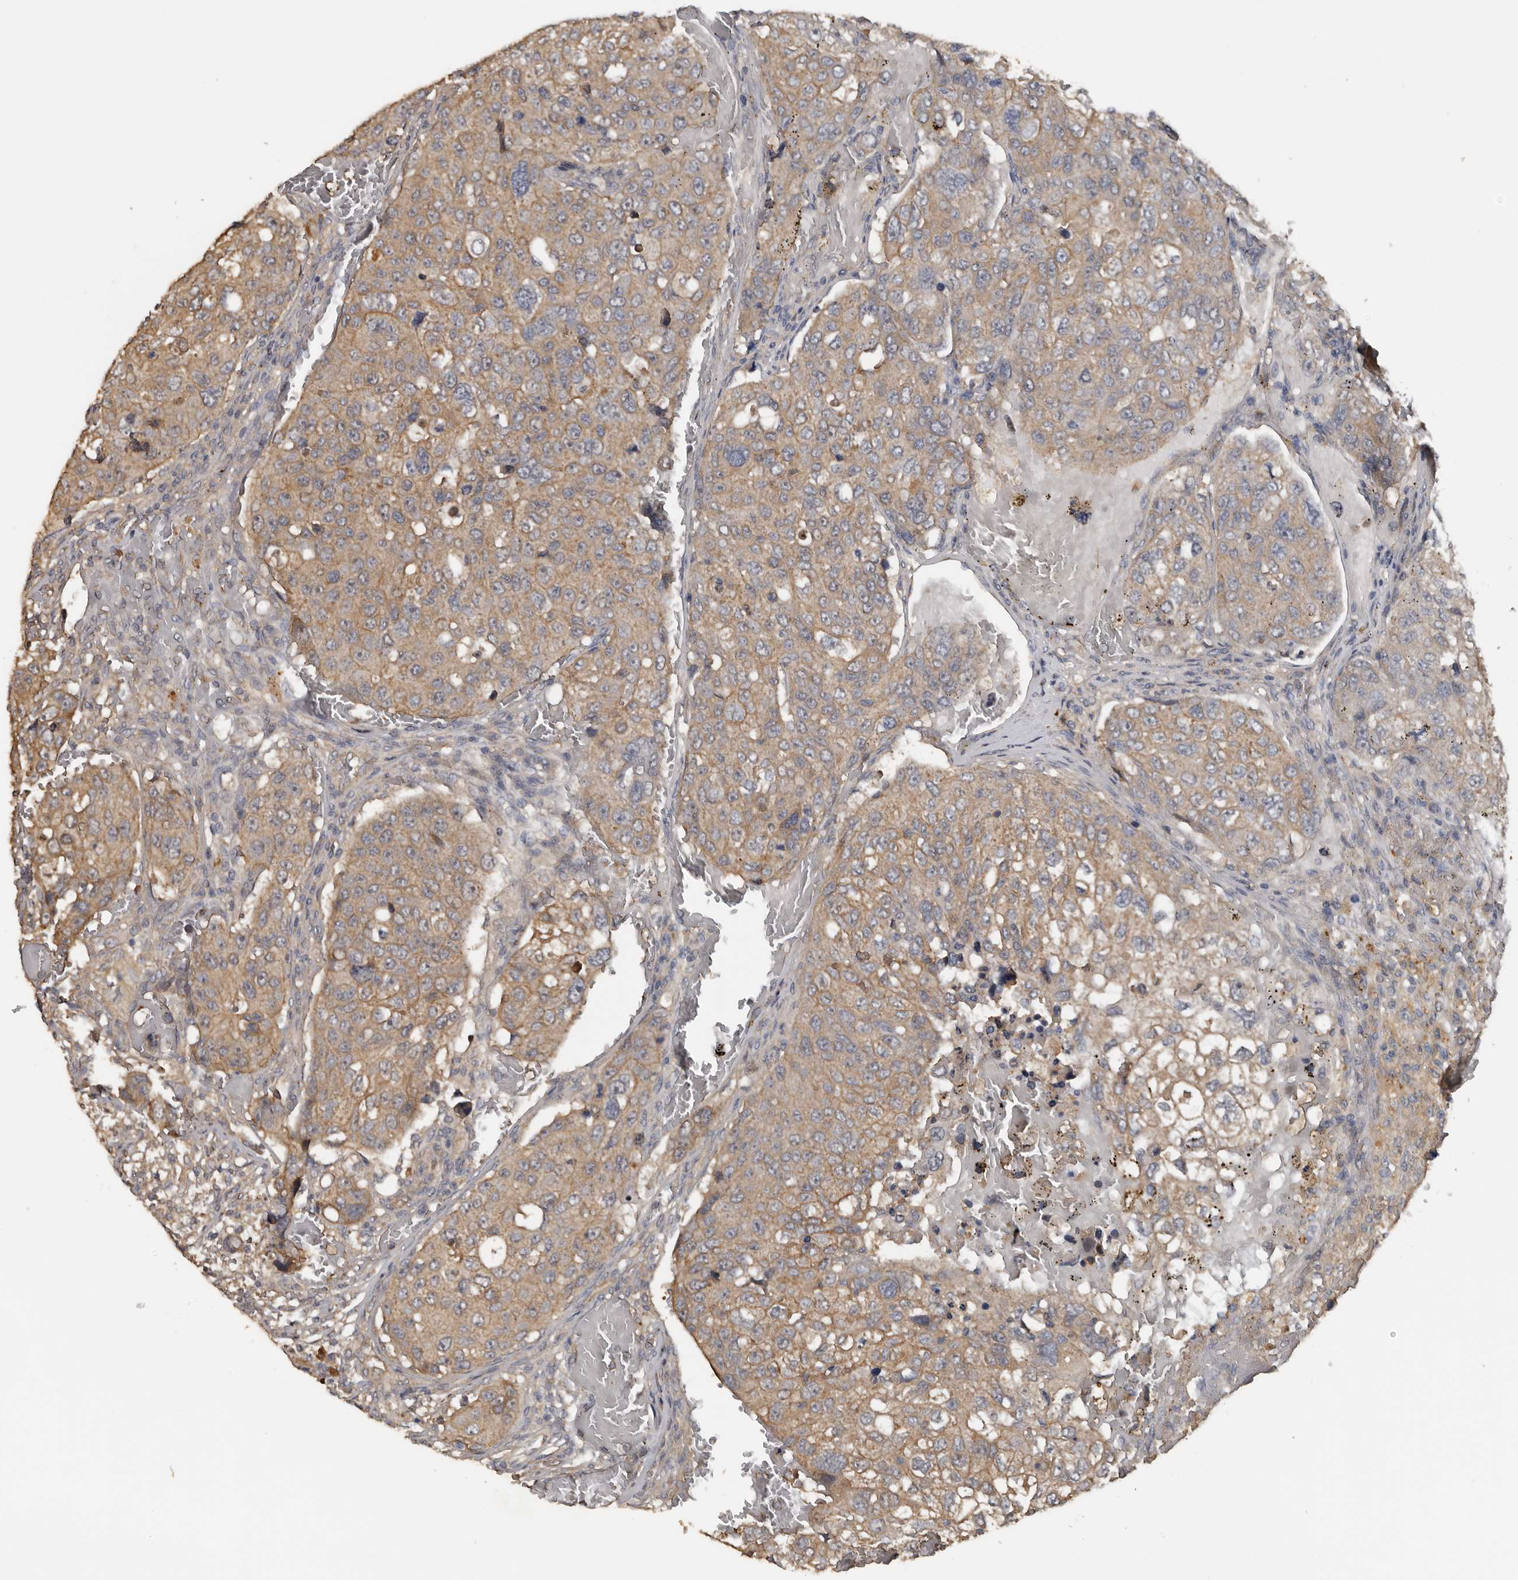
{"staining": {"intensity": "weak", "quantity": ">75%", "location": "cytoplasmic/membranous"}, "tissue": "urothelial cancer", "cell_type": "Tumor cells", "image_type": "cancer", "snomed": [{"axis": "morphology", "description": "Urothelial carcinoma, High grade"}, {"axis": "topography", "description": "Lymph node"}, {"axis": "topography", "description": "Urinary bladder"}], "caption": "Approximately >75% of tumor cells in urothelial cancer reveal weak cytoplasmic/membranous protein positivity as visualized by brown immunohistochemical staining.", "gene": "HYAL4", "patient": {"sex": "male", "age": 51}}